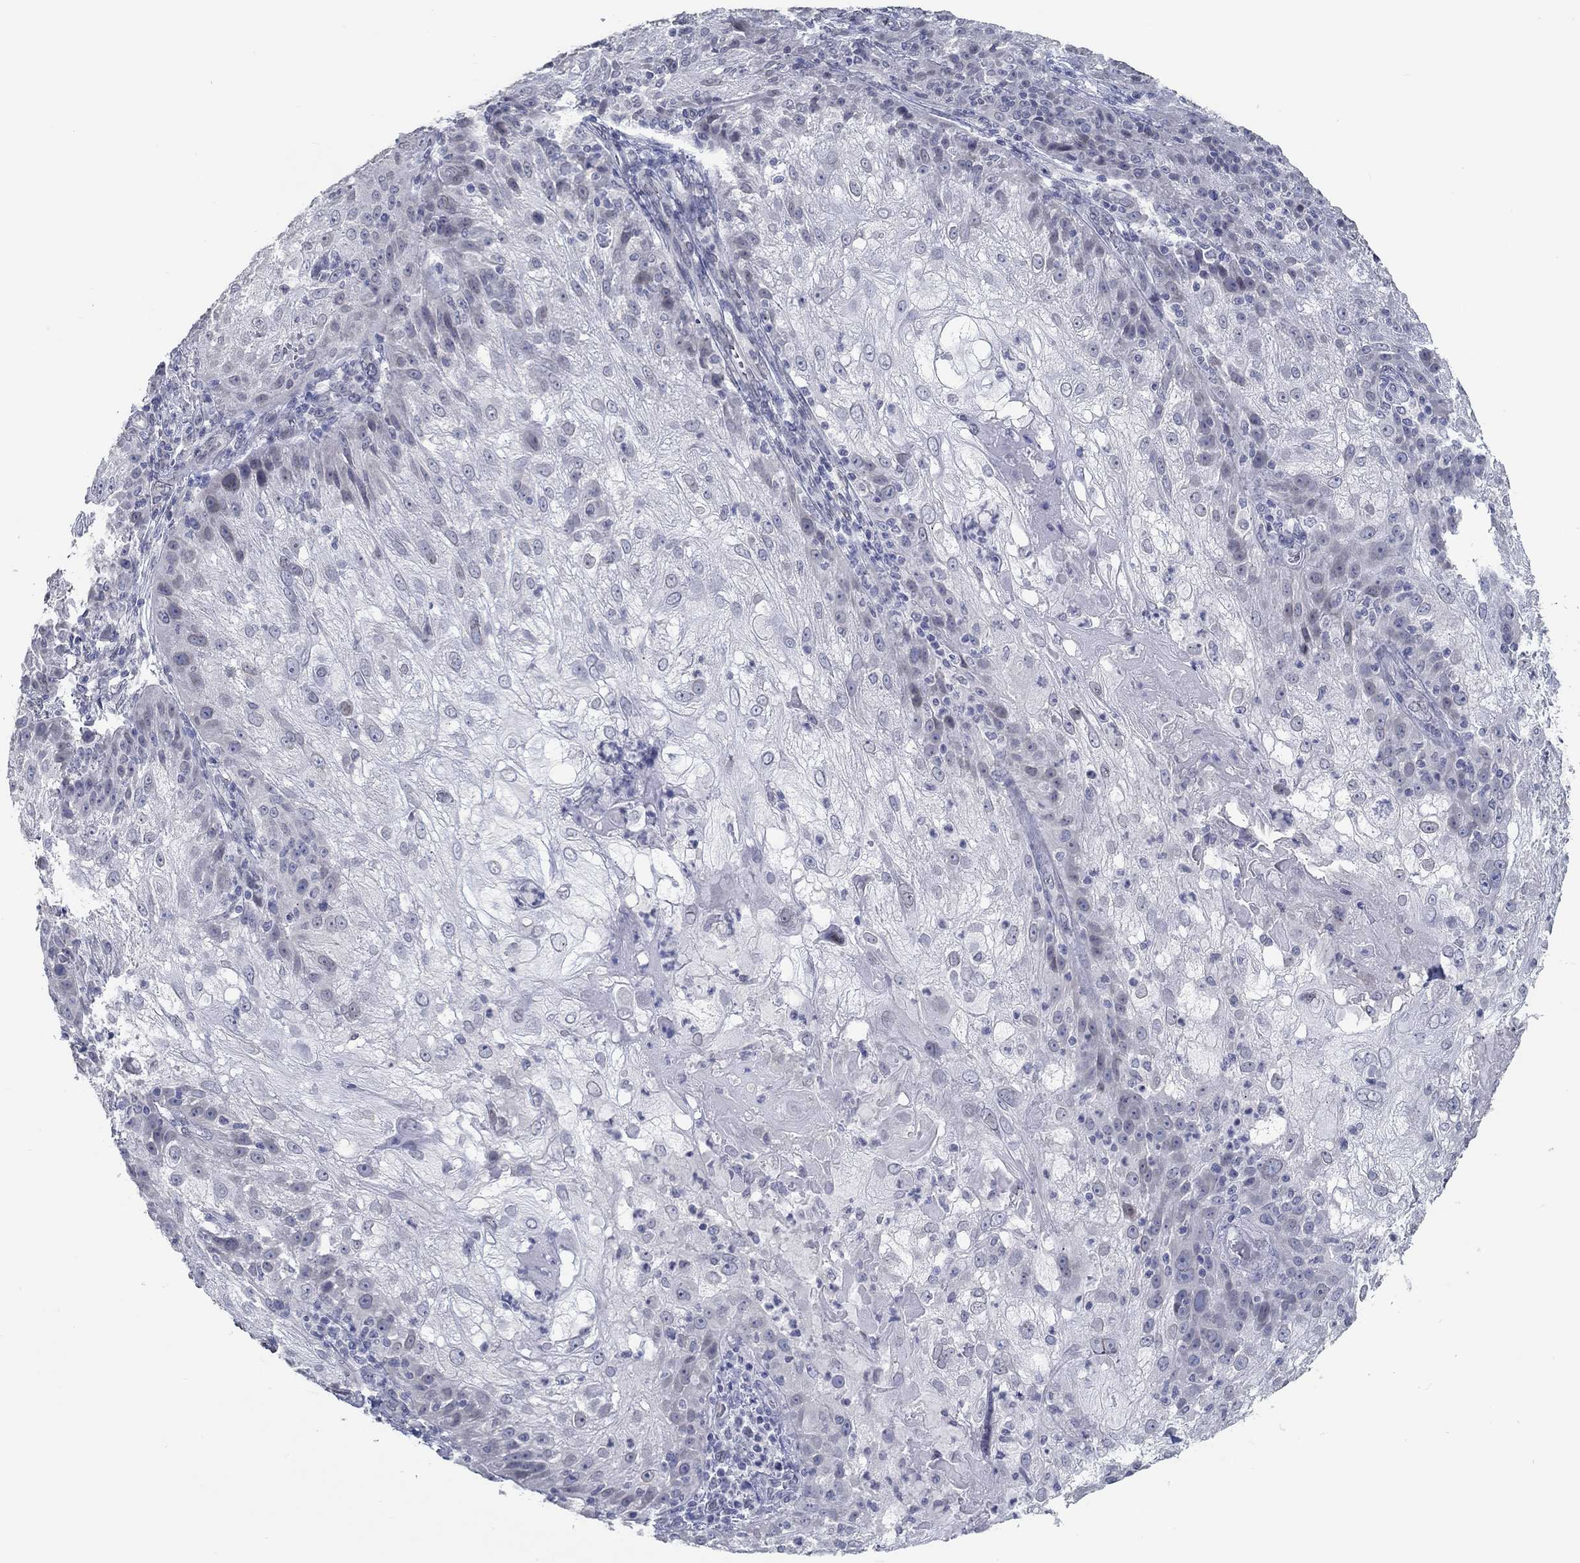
{"staining": {"intensity": "negative", "quantity": "none", "location": "none"}, "tissue": "skin cancer", "cell_type": "Tumor cells", "image_type": "cancer", "snomed": [{"axis": "morphology", "description": "Normal tissue, NOS"}, {"axis": "morphology", "description": "Squamous cell carcinoma, NOS"}, {"axis": "topography", "description": "Skin"}], "caption": "A photomicrograph of squamous cell carcinoma (skin) stained for a protein exhibits no brown staining in tumor cells.", "gene": "NUP155", "patient": {"sex": "female", "age": 83}}